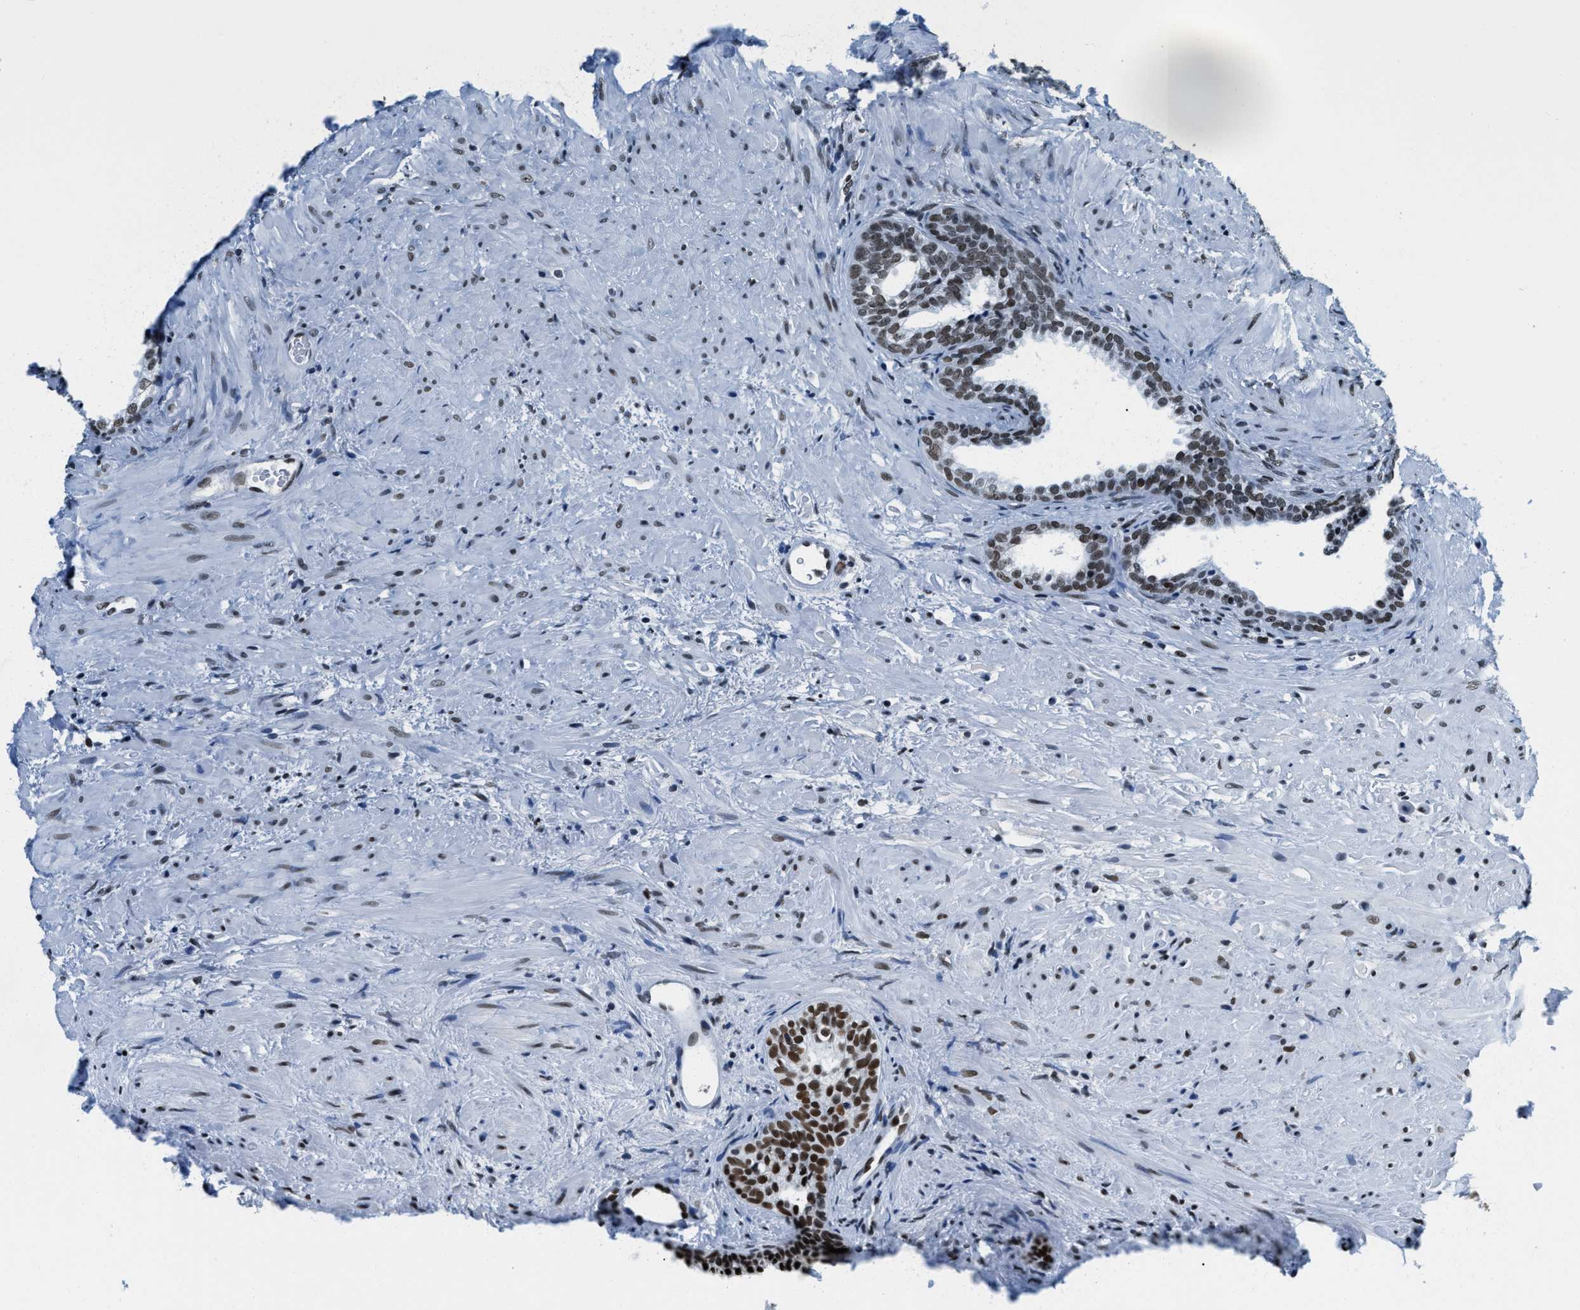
{"staining": {"intensity": "moderate", "quantity": ">75%", "location": "nuclear"}, "tissue": "prostate", "cell_type": "Glandular cells", "image_type": "normal", "snomed": [{"axis": "morphology", "description": "Normal tissue, NOS"}, {"axis": "topography", "description": "Prostate"}], "caption": "Immunohistochemical staining of normal prostate displays >75% levels of moderate nuclear protein staining in about >75% of glandular cells. (Stains: DAB in brown, nuclei in blue, Microscopy: brightfield microscopy at high magnification).", "gene": "TOP1", "patient": {"sex": "male", "age": 76}}